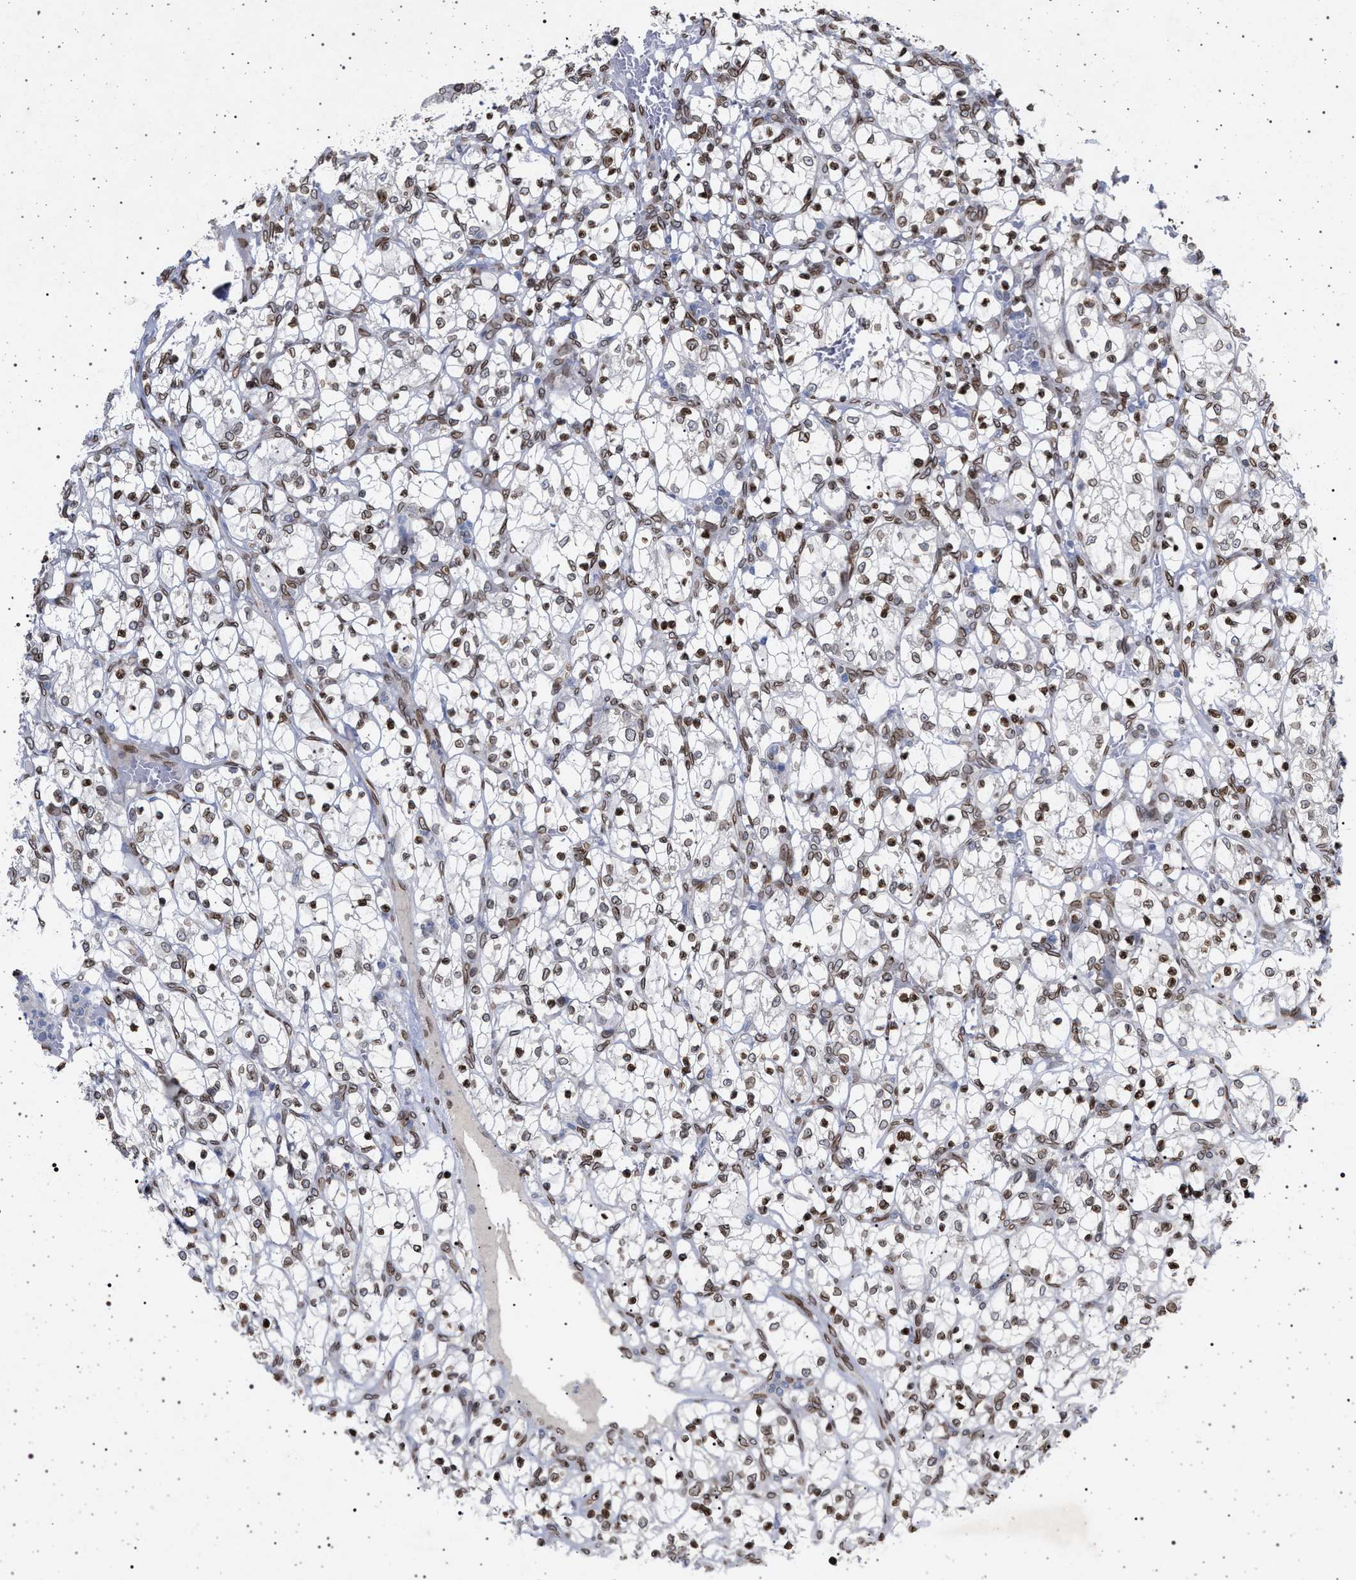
{"staining": {"intensity": "moderate", "quantity": ">75%", "location": "nuclear"}, "tissue": "renal cancer", "cell_type": "Tumor cells", "image_type": "cancer", "snomed": [{"axis": "morphology", "description": "Adenocarcinoma, NOS"}, {"axis": "topography", "description": "Kidney"}], "caption": "A brown stain highlights moderate nuclear staining of a protein in human adenocarcinoma (renal) tumor cells.", "gene": "ING2", "patient": {"sex": "female", "age": 69}}